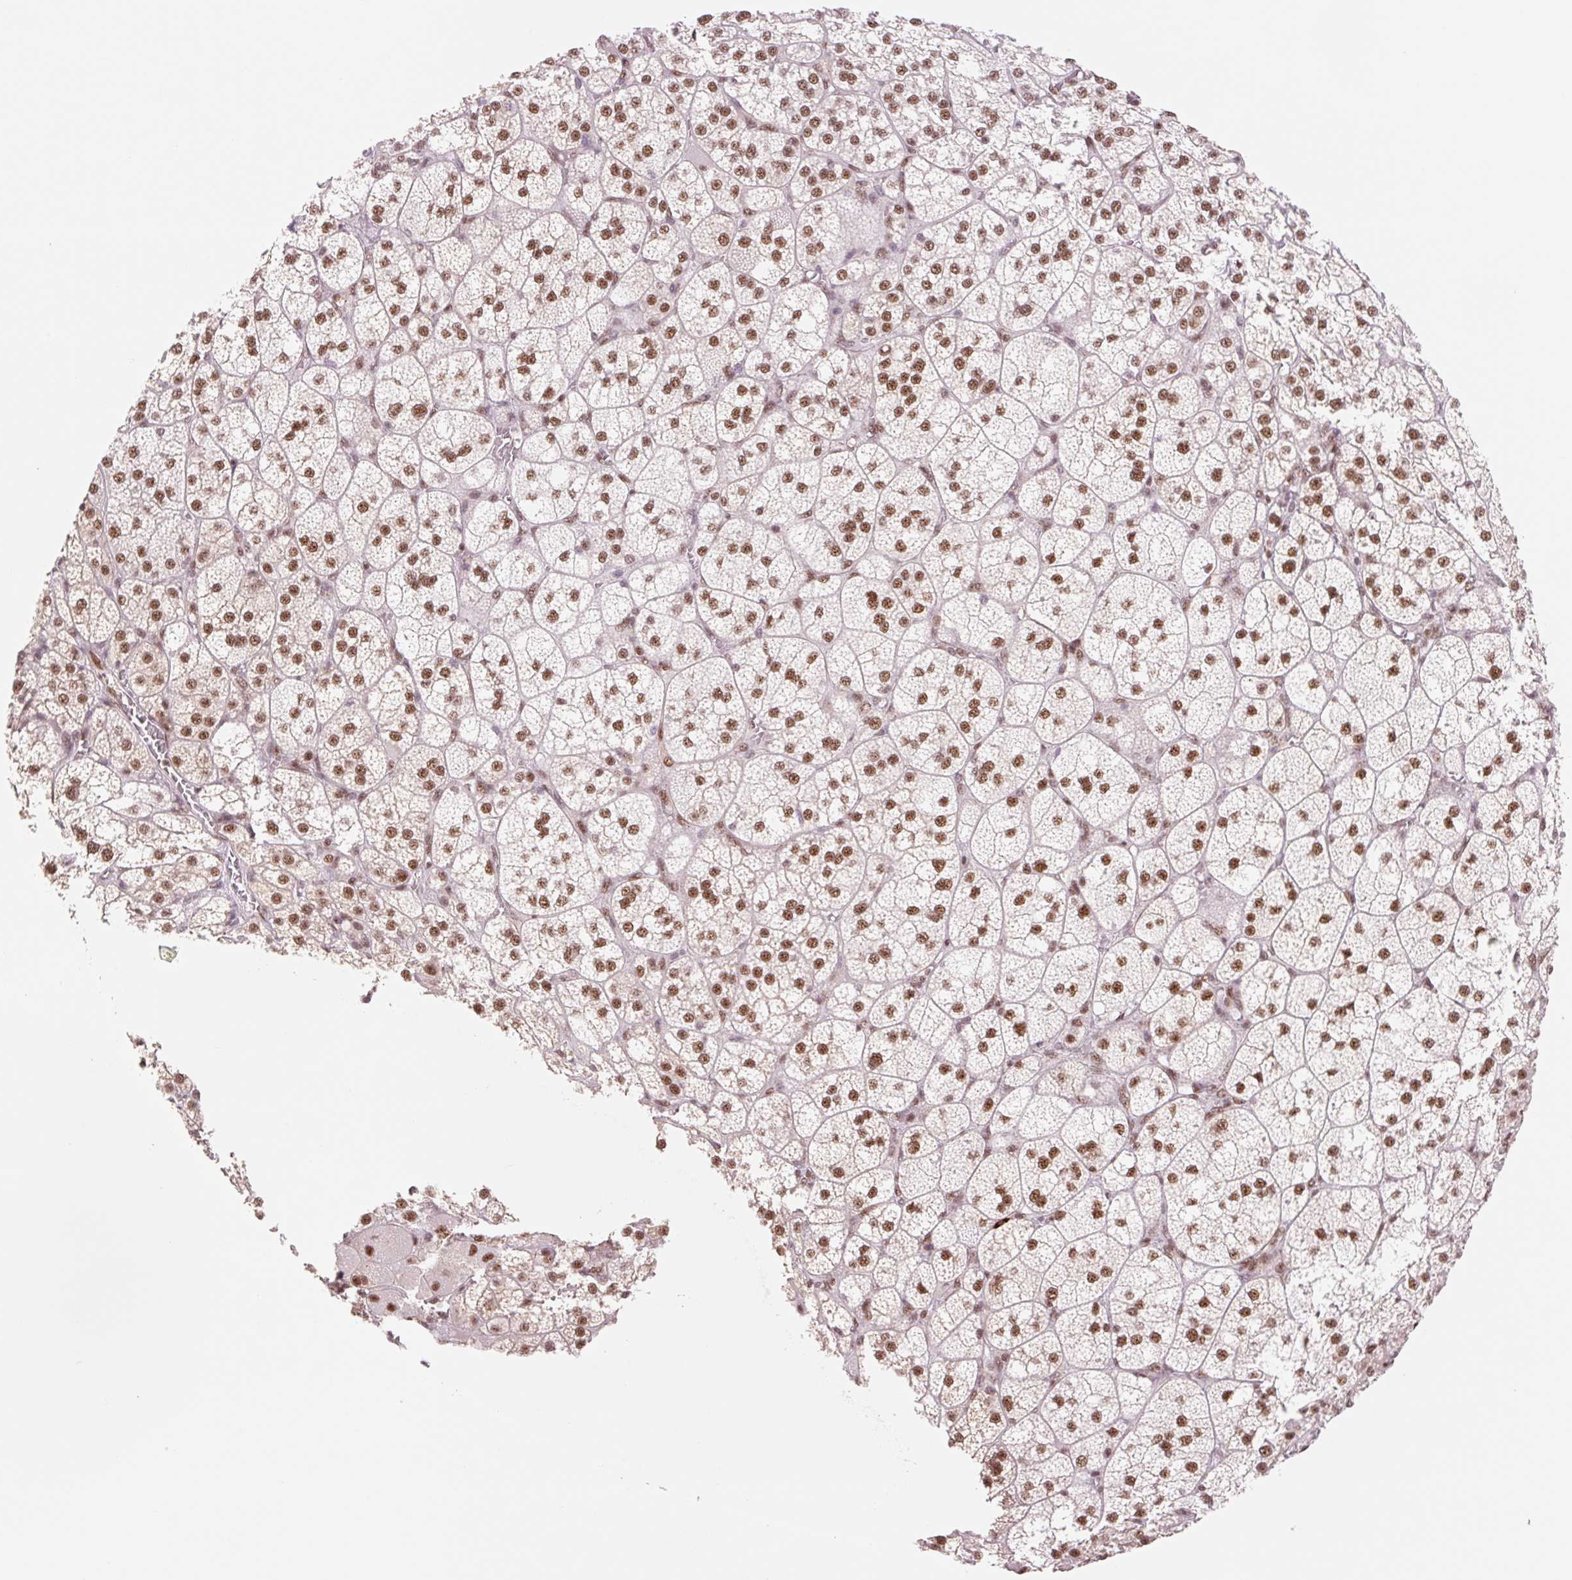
{"staining": {"intensity": "strong", "quantity": ">75%", "location": "nuclear"}, "tissue": "adrenal gland", "cell_type": "Glandular cells", "image_type": "normal", "snomed": [{"axis": "morphology", "description": "Normal tissue, NOS"}, {"axis": "topography", "description": "Adrenal gland"}], "caption": "Adrenal gland stained for a protein (brown) reveals strong nuclear positive staining in approximately >75% of glandular cells.", "gene": "PRDM11", "patient": {"sex": "female", "age": 60}}